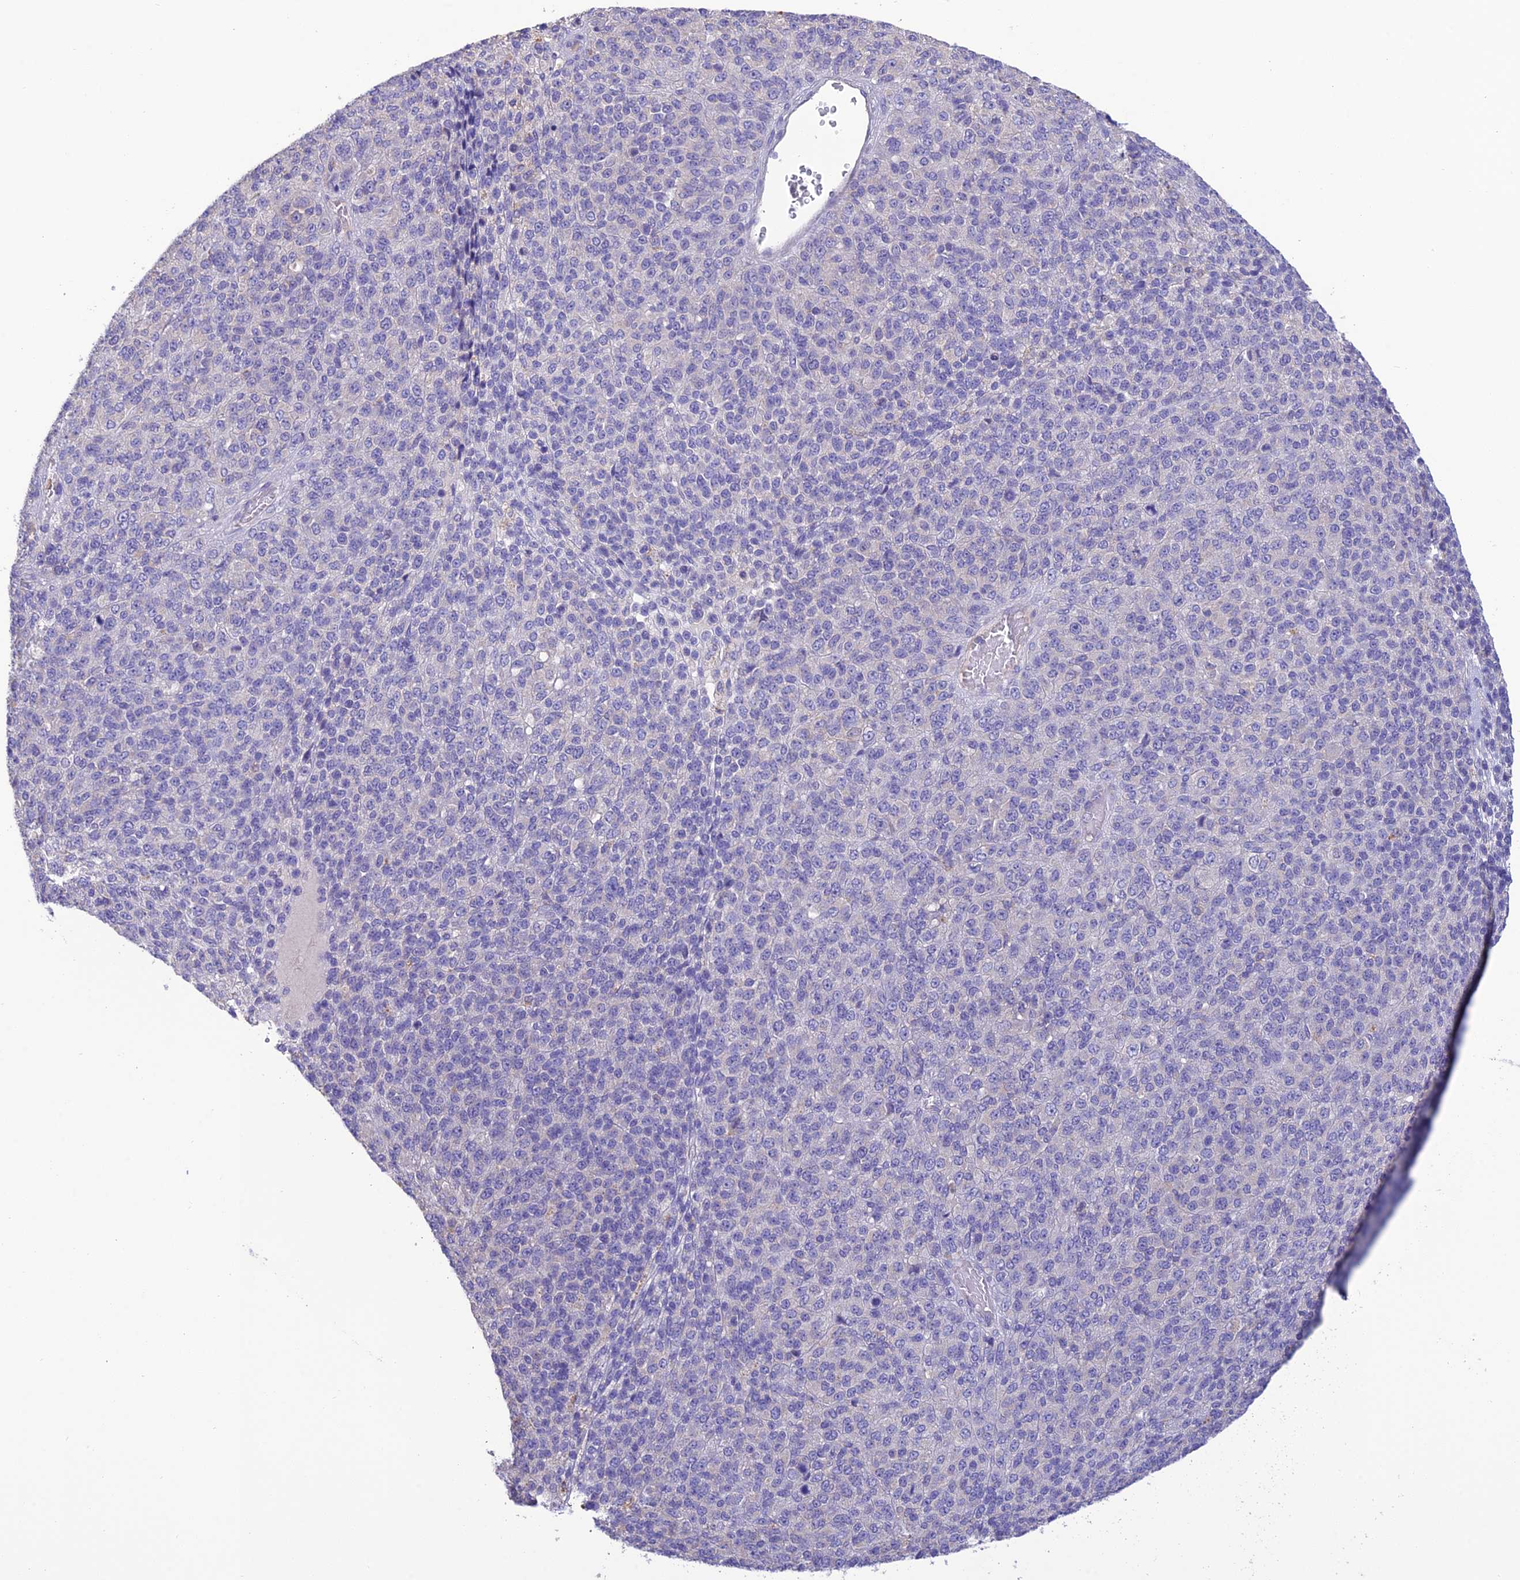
{"staining": {"intensity": "negative", "quantity": "none", "location": "none"}, "tissue": "melanoma", "cell_type": "Tumor cells", "image_type": "cancer", "snomed": [{"axis": "morphology", "description": "Malignant melanoma, Metastatic site"}, {"axis": "topography", "description": "Brain"}], "caption": "Image shows no protein expression in tumor cells of melanoma tissue.", "gene": "SFT2D2", "patient": {"sex": "female", "age": 56}}